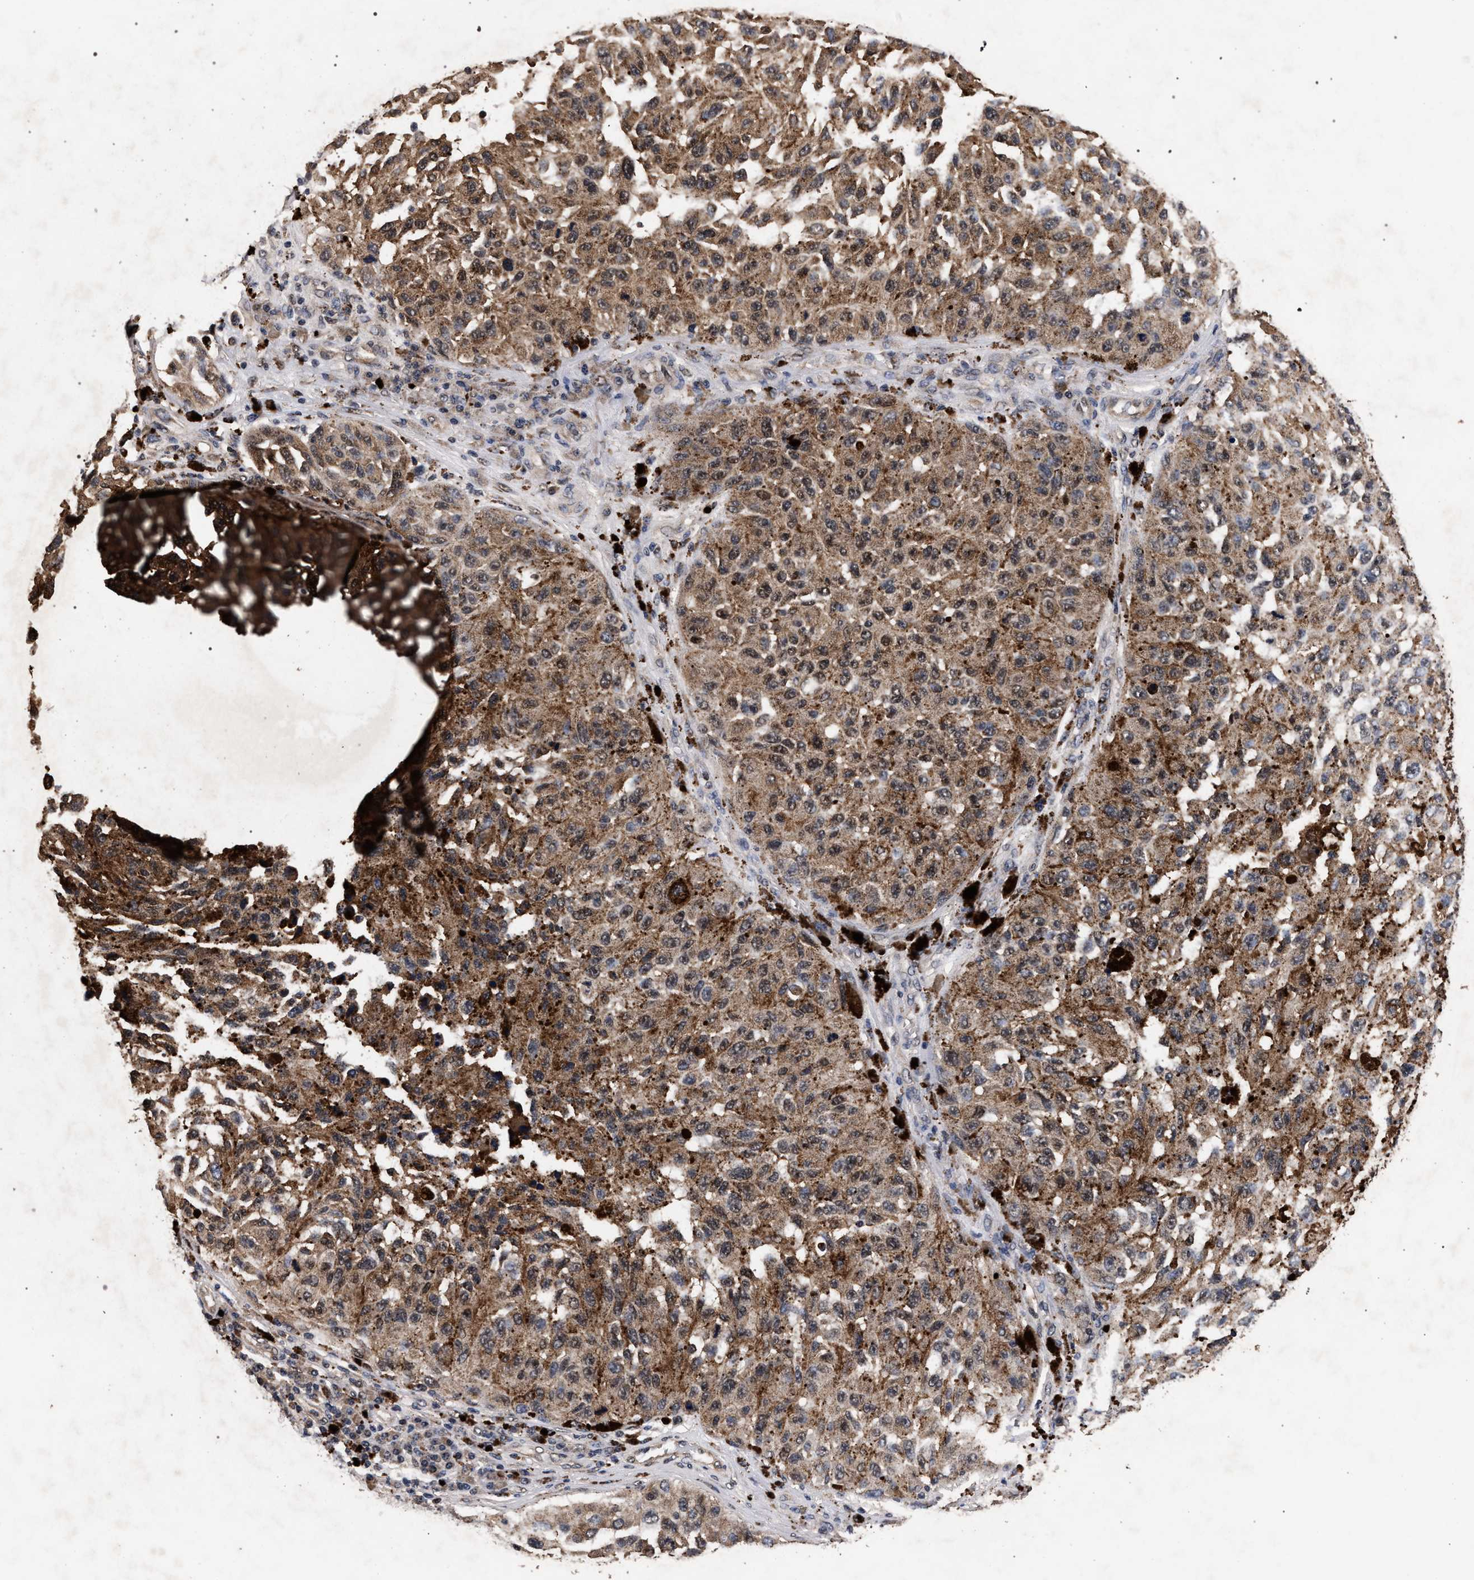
{"staining": {"intensity": "moderate", "quantity": ">75%", "location": "cytoplasmic/membranous"}, "tissue": "melanoma", "cell_type": "Tumor cells", "image_type": "cancer", "snomed": [{"axis": "morphology", "description": "Malignant melanoma, NOS"}, {"axis": "topography", "description": "Skin"}], "caption": "Immunohistochemistry of human malignant melanoma exhibits medium levels of moderate cytoplasmic/membranous staining in approximately >75% of tumor cells. The staining was performed using DAB (3,3'-diaminobenzidine) to visualize the protein expression in brown, while the nuclei were stained in blue with hematoxylin (Magnification: 20x).", "gene": "ACOX1", "patient": {"sex": "female", "age": 73}}